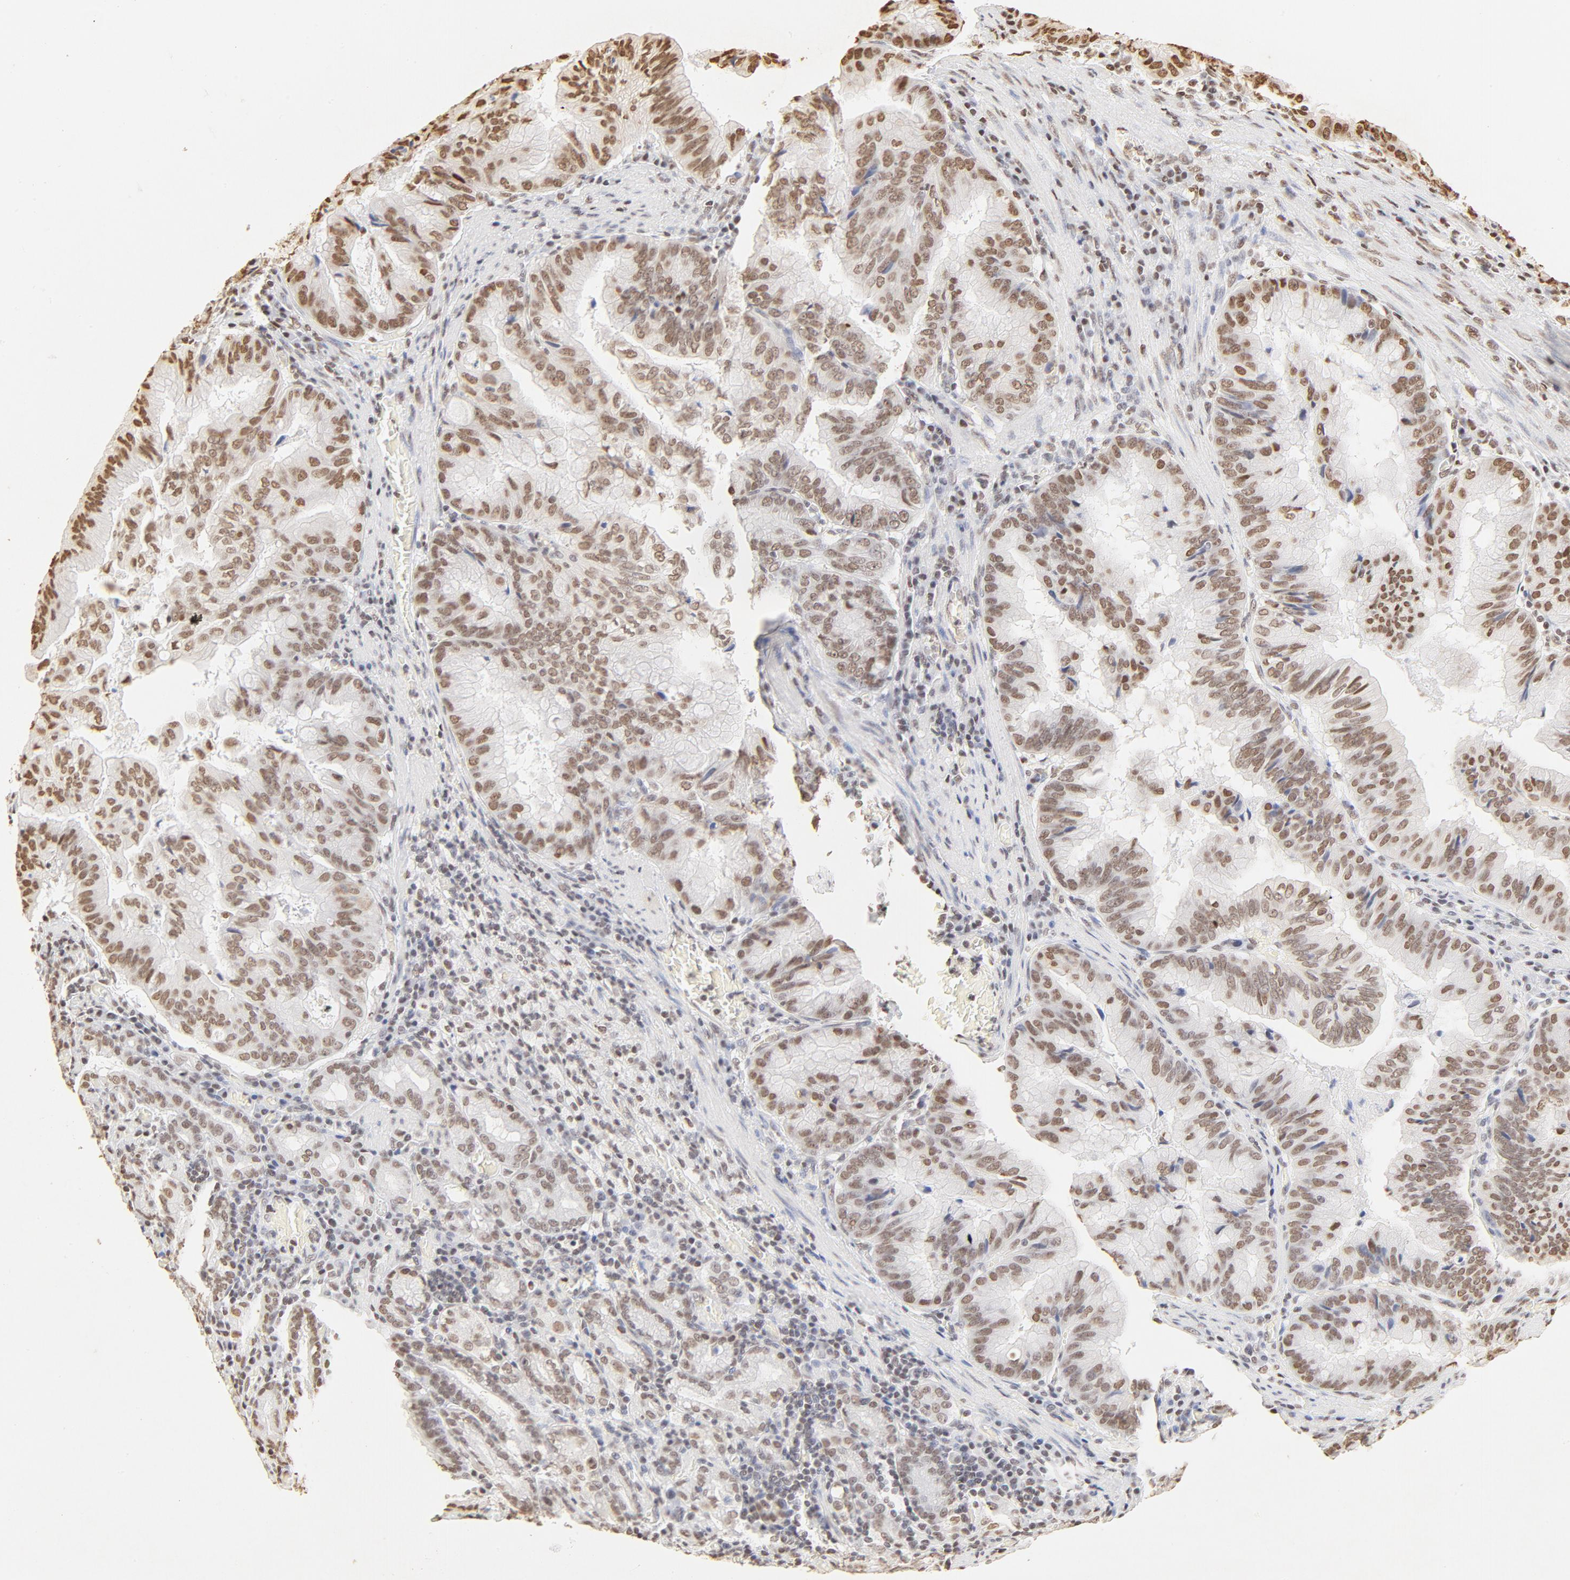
{"staining": {"intensity": "moderate", "quantity": ">75%", "location": "cytoplasmic/membranous,nuclear"}, "tissue": "stomach cancer", "cell_type": "Tumor cells", "image_type": "cancer", "snomed": [{"axis": "morphology", "description": "Adenocarcinoma, NOS"}, {"axis": "topography", "description": "Stomach, upper"}], "caption": "DAB (3,3'-diaminobenzidine) immunohistochemical staining of stomach cancer demonstrates moderate cytoplasmic/membranous and nuclear protein positivity in about >75% of tumor cells.", "gene": "ZNF540", "patient": {"sex": "male", "age": 80}}